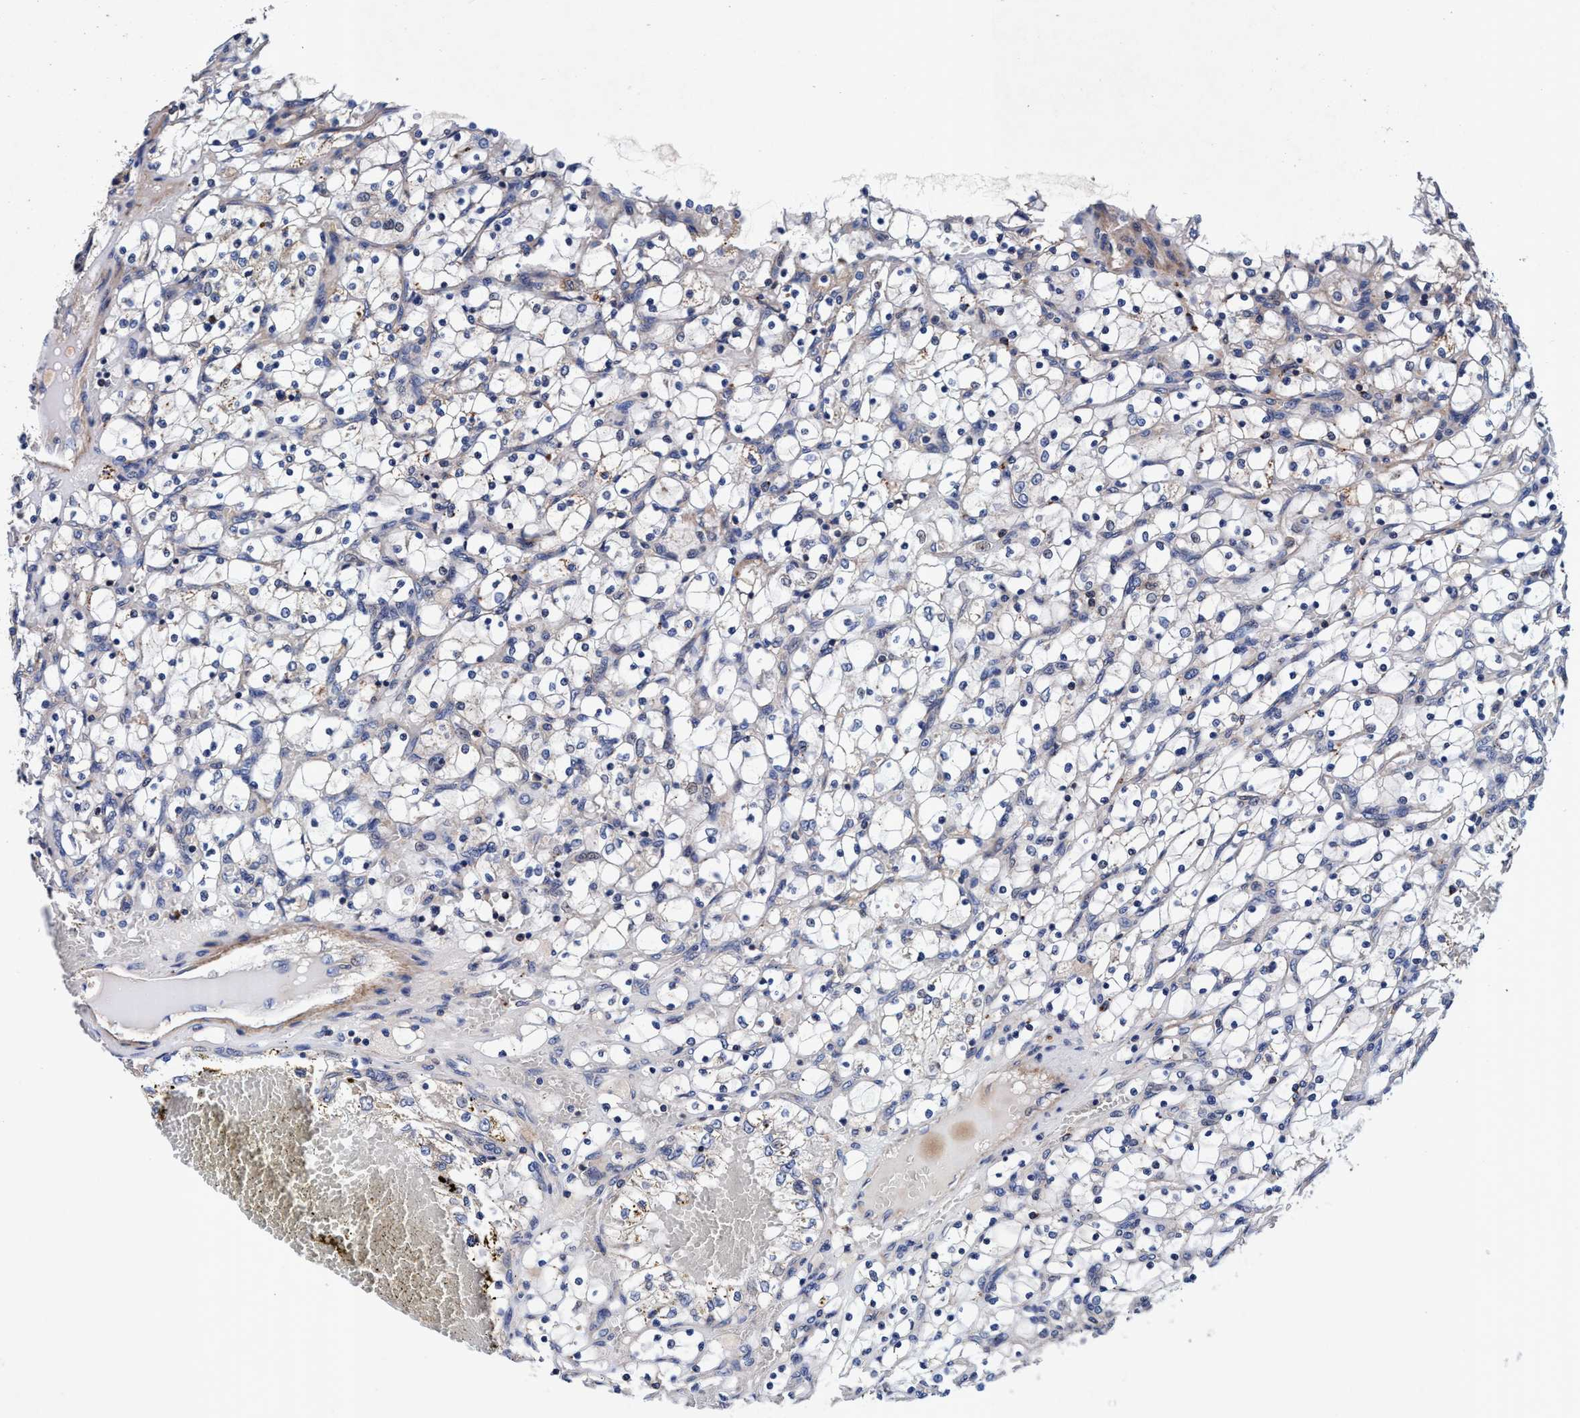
{"staining": {"intensity": "negative", "quantity": "none", "location": "none"}, "tissue": "renal cancer", "cell_type": "Tumor cells", "image_type": "cancer", "snomed": [{"axis": "morphology", "description": "Adenocarcinoma, NOS"}, {"axis": "topography", "description": "Kidney"}], "caption": "Immunohistochemistry photomicrograph of neoplastic tissue: human adenocarcinoma (renal) stained with DAB reveals no significant protein staining in tumor cells. (IHC, brightfield microscopy, high magnification).", "gene": "RNF208", "patient": {"sex": "female", "age": 69}}